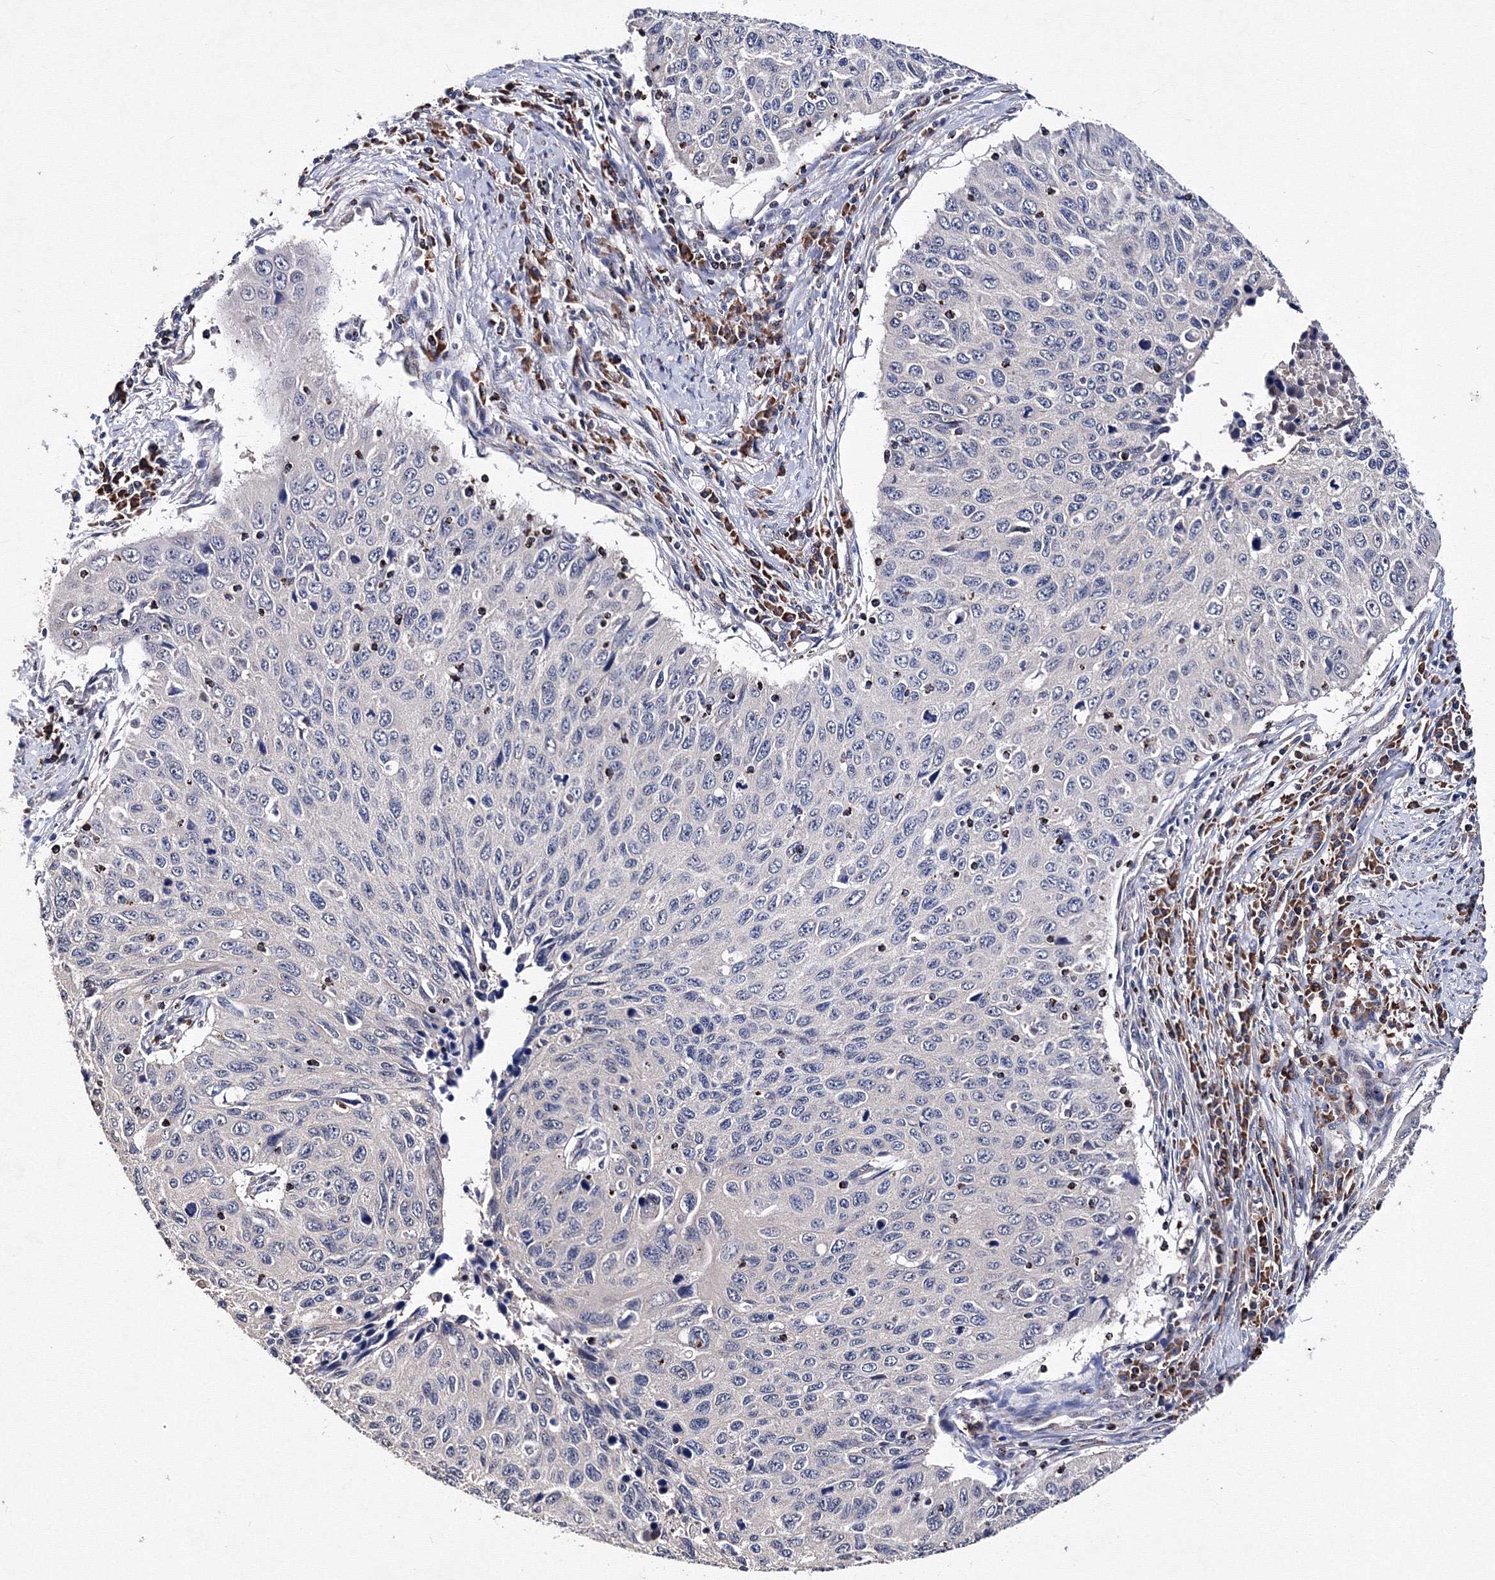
{"staining": {"intensity": "negative", "quantity": "none", "location": "none"}, "tissue": "cervical cancer", "cell_type": "Tumor cells", "image_type": "cancer", "snomed": [{"axis": "morphology", "description": "Squamous cell carcinoma, NOS"}, {"axis": "topography", "description": "Cervix"}], "caption": "This is an IHC image of human squamous cell carcinoma (cervical). There is no positivity in tumor cells.", "gene": "PHYKPL", "patient": {"sex": "female", "age": 53}}